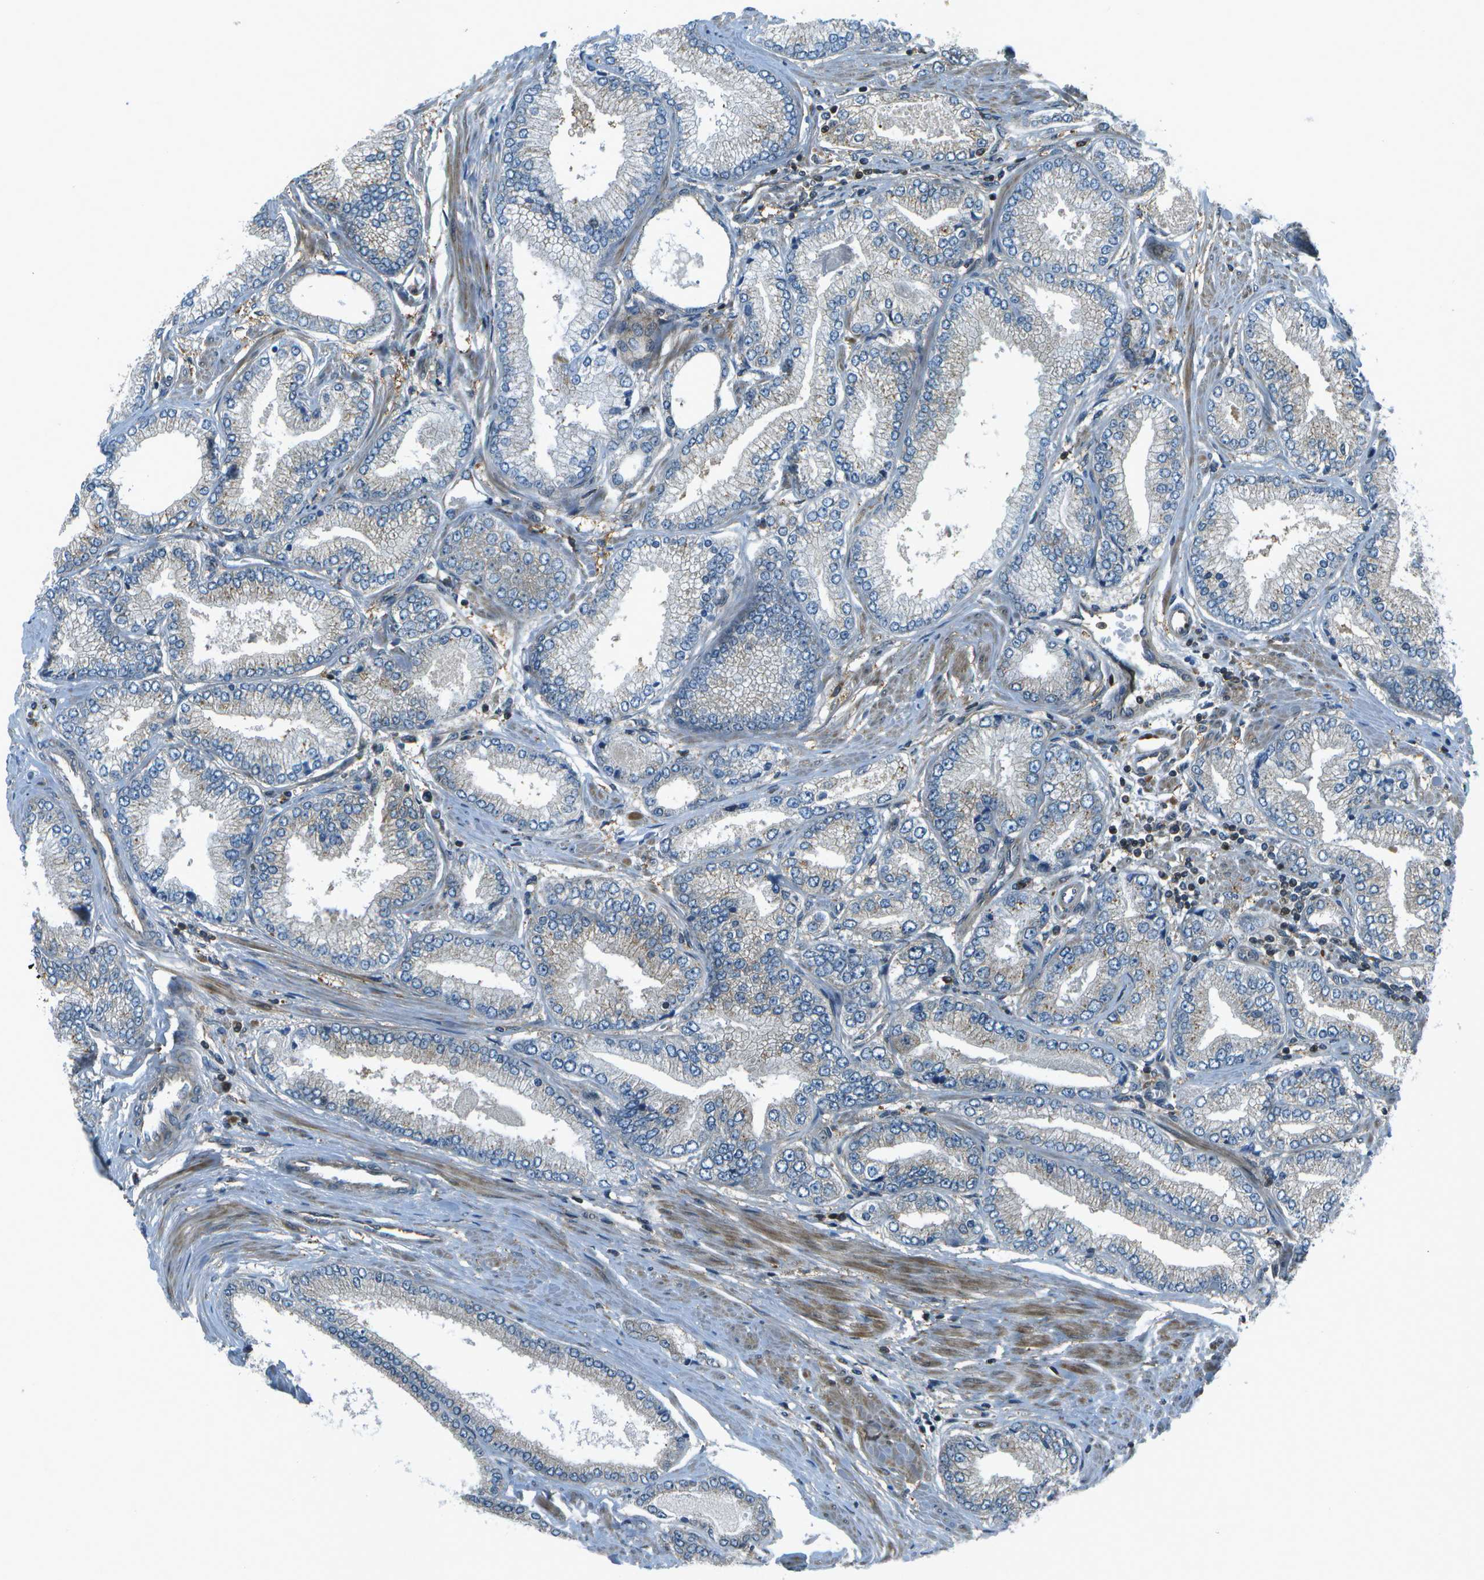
{"staining": {"intensity": "weak", "quantity": "<25%", "location": "cytoplasmic/membranous"}, "tissue": "prostate cancer", "cell_type": "Tumor cells", "image_type": "cancer", "snomed": [{"axis": "morphology", "description": "Adenocarcinoma, High grade"}, {"axis": "topography", "description": "Prostate"}], "caption": "DAB immunohistochemical staining of human prostate cancer exhibits no significant staining in tumor cells. (DAB immunohistochemistry (IHC), high magnification).", "gene": "TMEM19", "patient": {"sex": "male", "age": 61}}